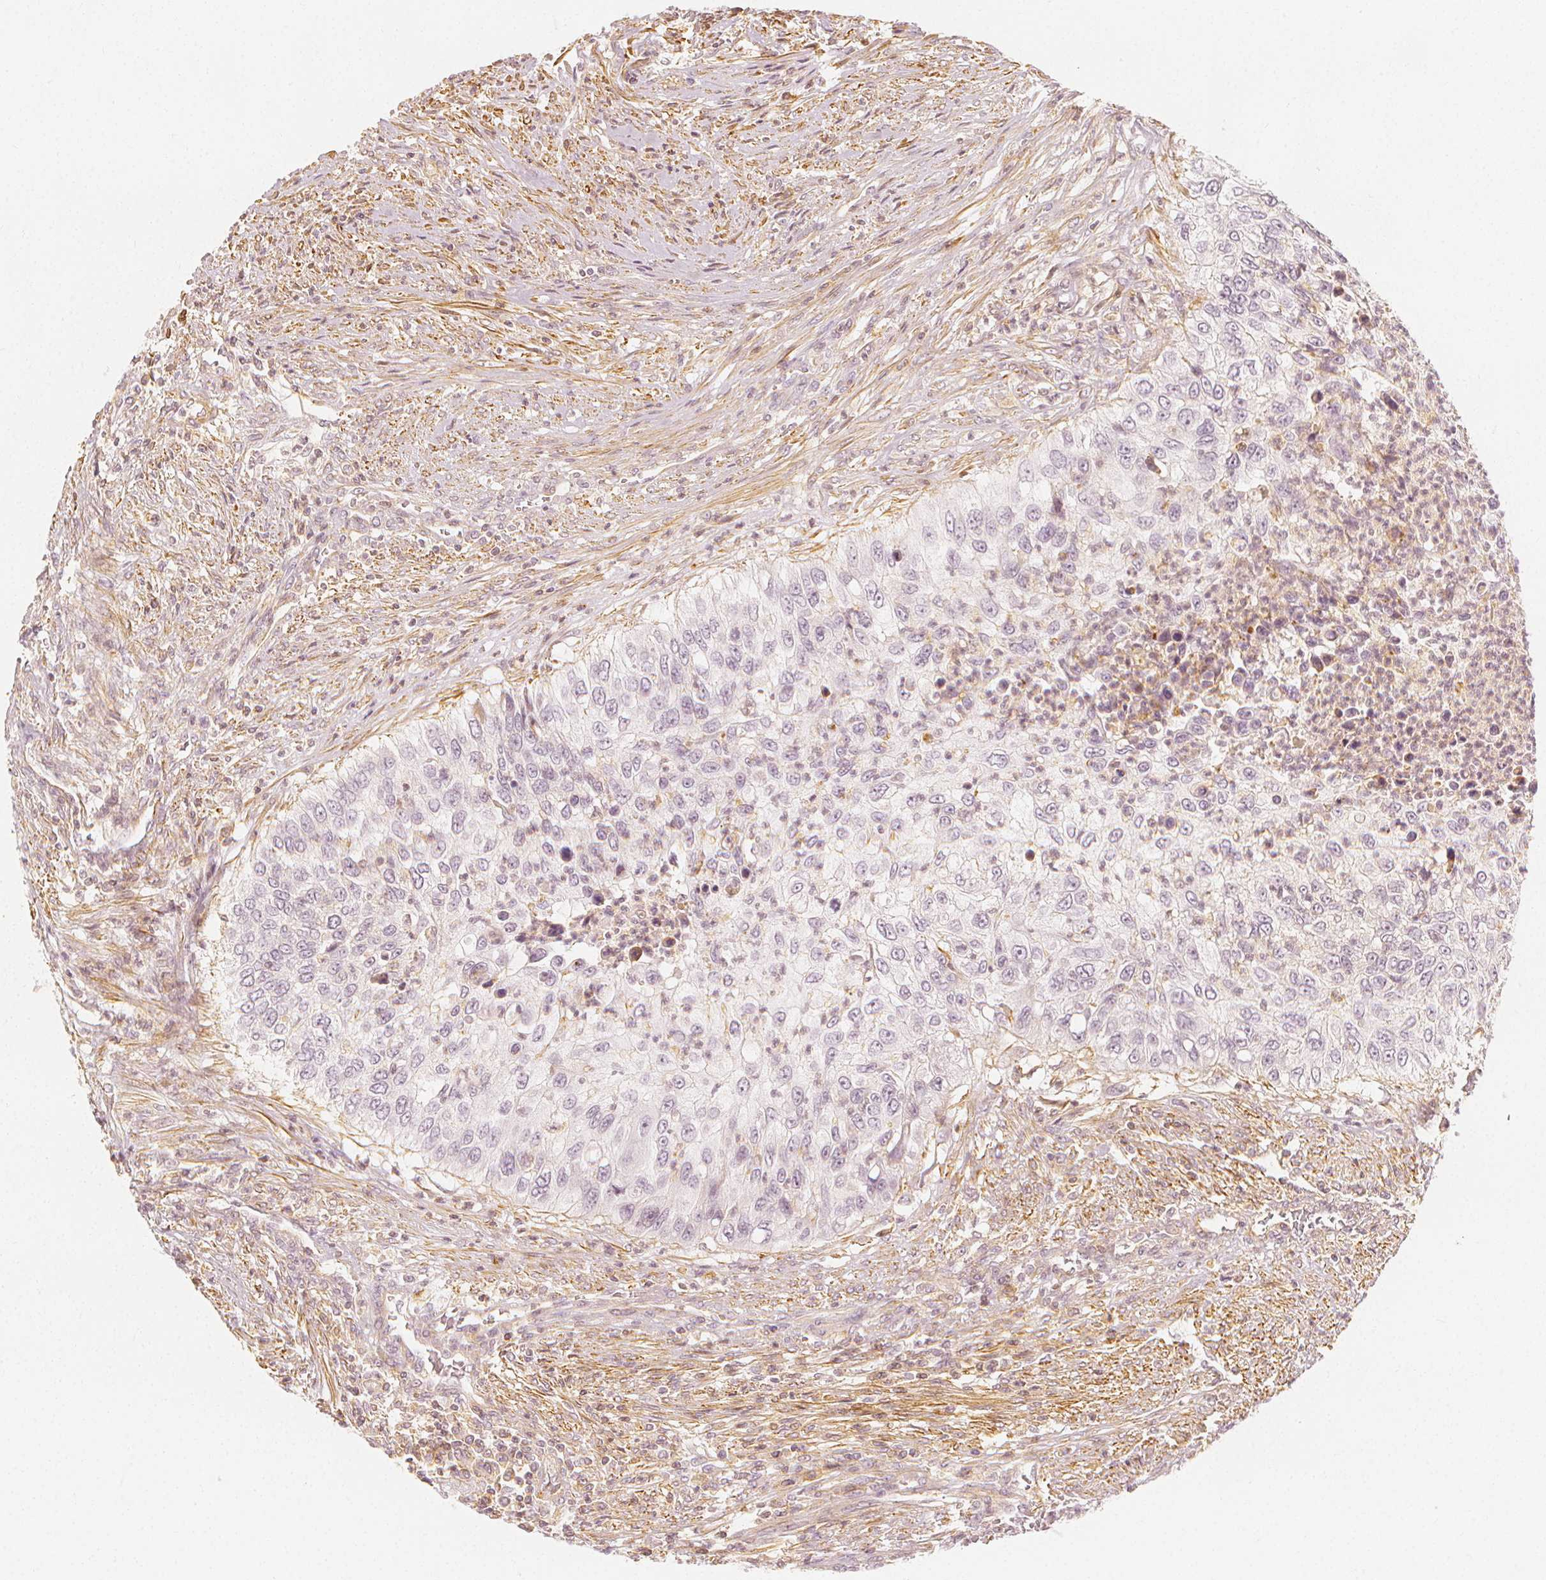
{"staining": {"intensity": "negative", "quantity": "none", "location": "none"}, "tissue": "urothelial cancer", "cell_type": "Tumor cells", "image_type": "cancer", "snomed": [{"axis": "morphology", "description": "Urothelial carcinoma, High grade"}, {"axis": "topography", "description": "Urinary bladder"}], "caption": "An IHC photomicrograph of urothelial cancer is shown. There is no staining in tumor cells of urothelial cancer.", "gene": "ARHGAP26", "patient": {"sex": "female", "age": 60}}